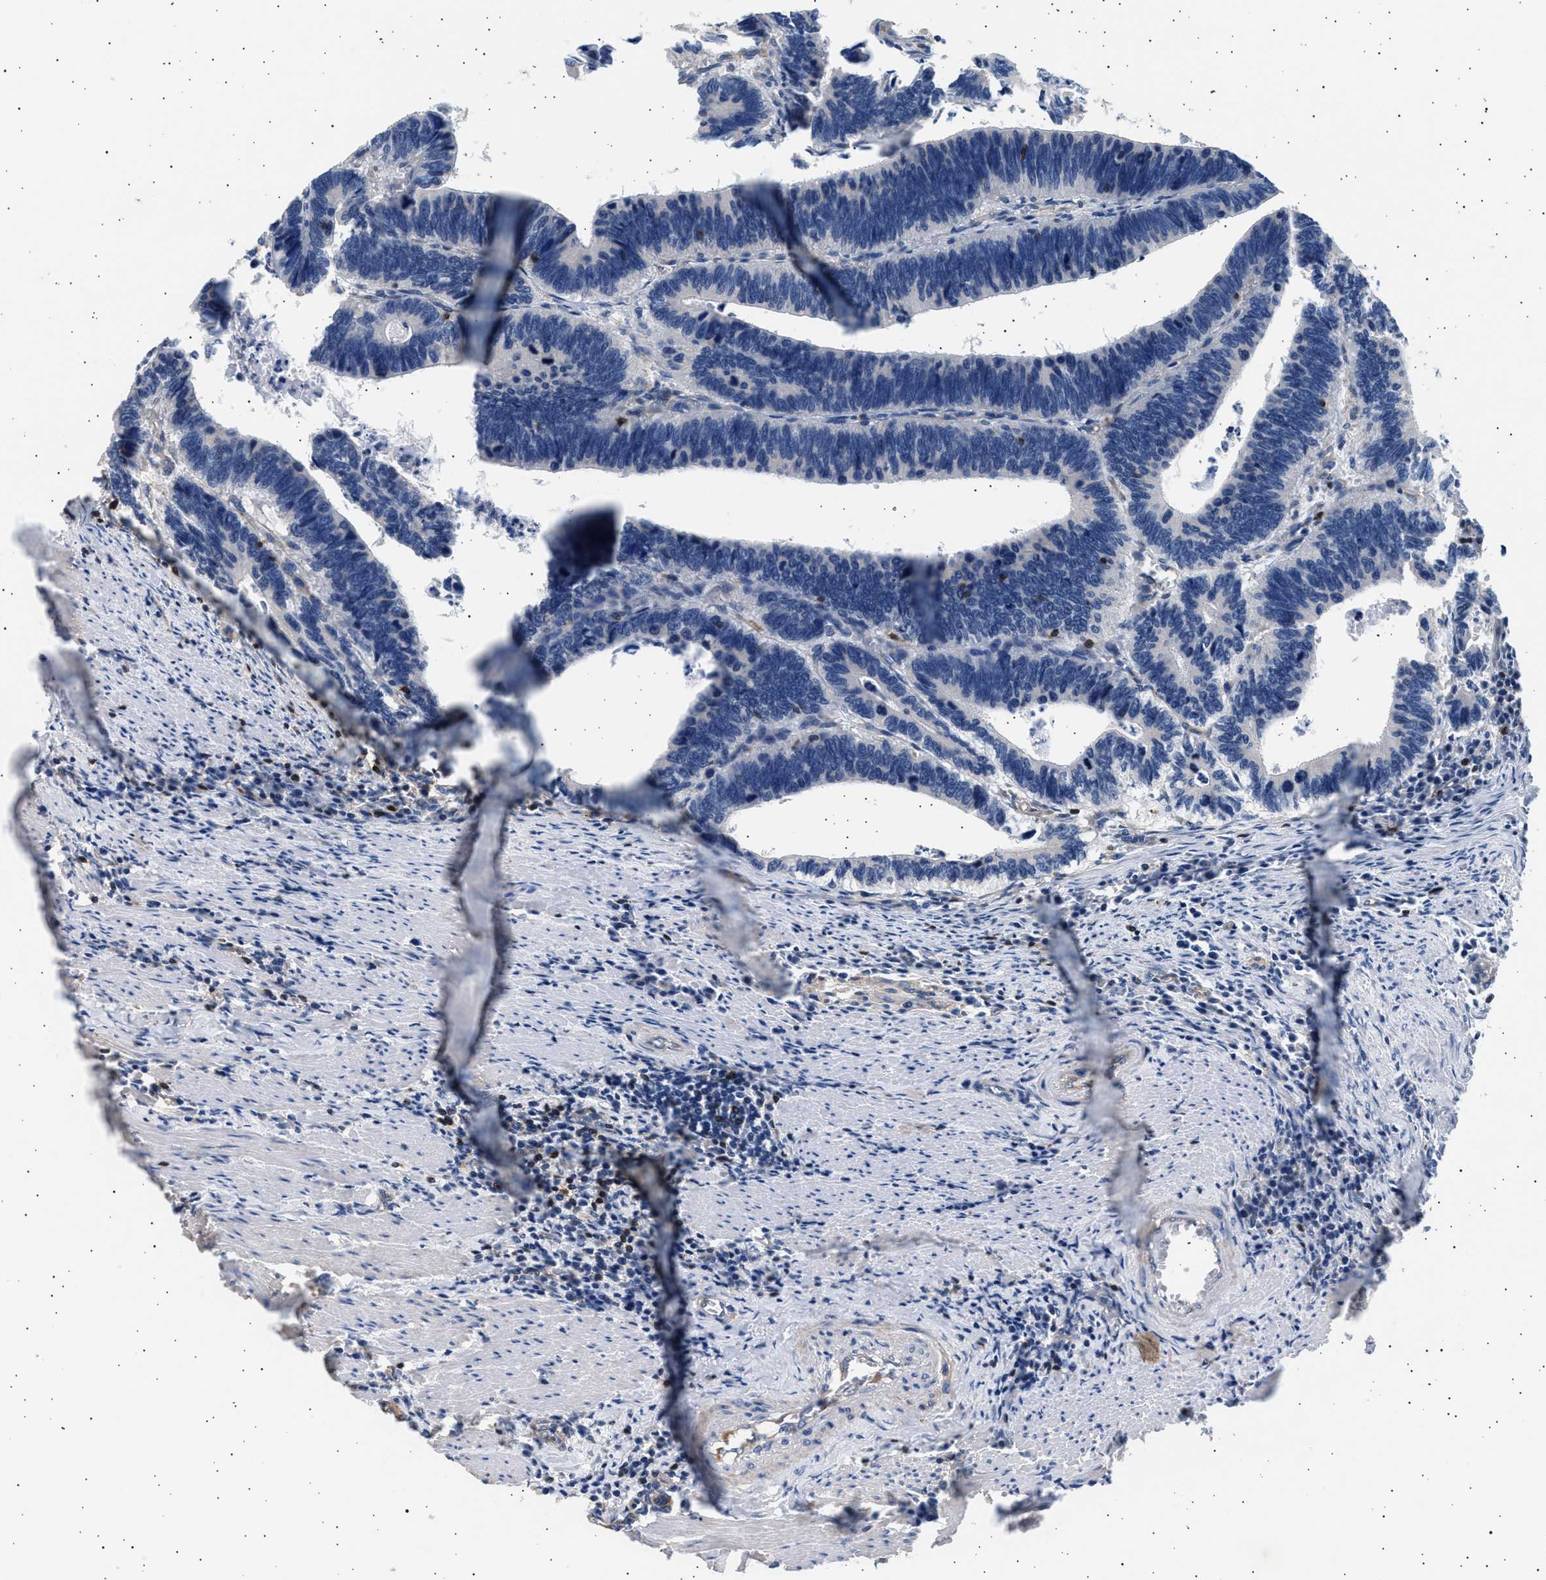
{"staining": {"intensity": "negative", "quantity": "none", "location": "none"}, "tissue": "colorectal cancer", "cell_type": "Tumor cells", "image_type": "cancer", "snomed": [{"axis": "morphology", "description": "Adenocarcinoma, NOS"}, {"axis": "topography", "description": "Colon"}], "caption": "A high-resolution image shows IHC staining of colorectal cancer, which displays no significant positivity in tumor cells. The staining was performed using DAB to visualize the protein expression in brown, while the nuclei were stained in blue with hematoxylin (Magnification: 20x).", "gene": "GRAP2", "patient": {"sex": "male", "age": 72}}